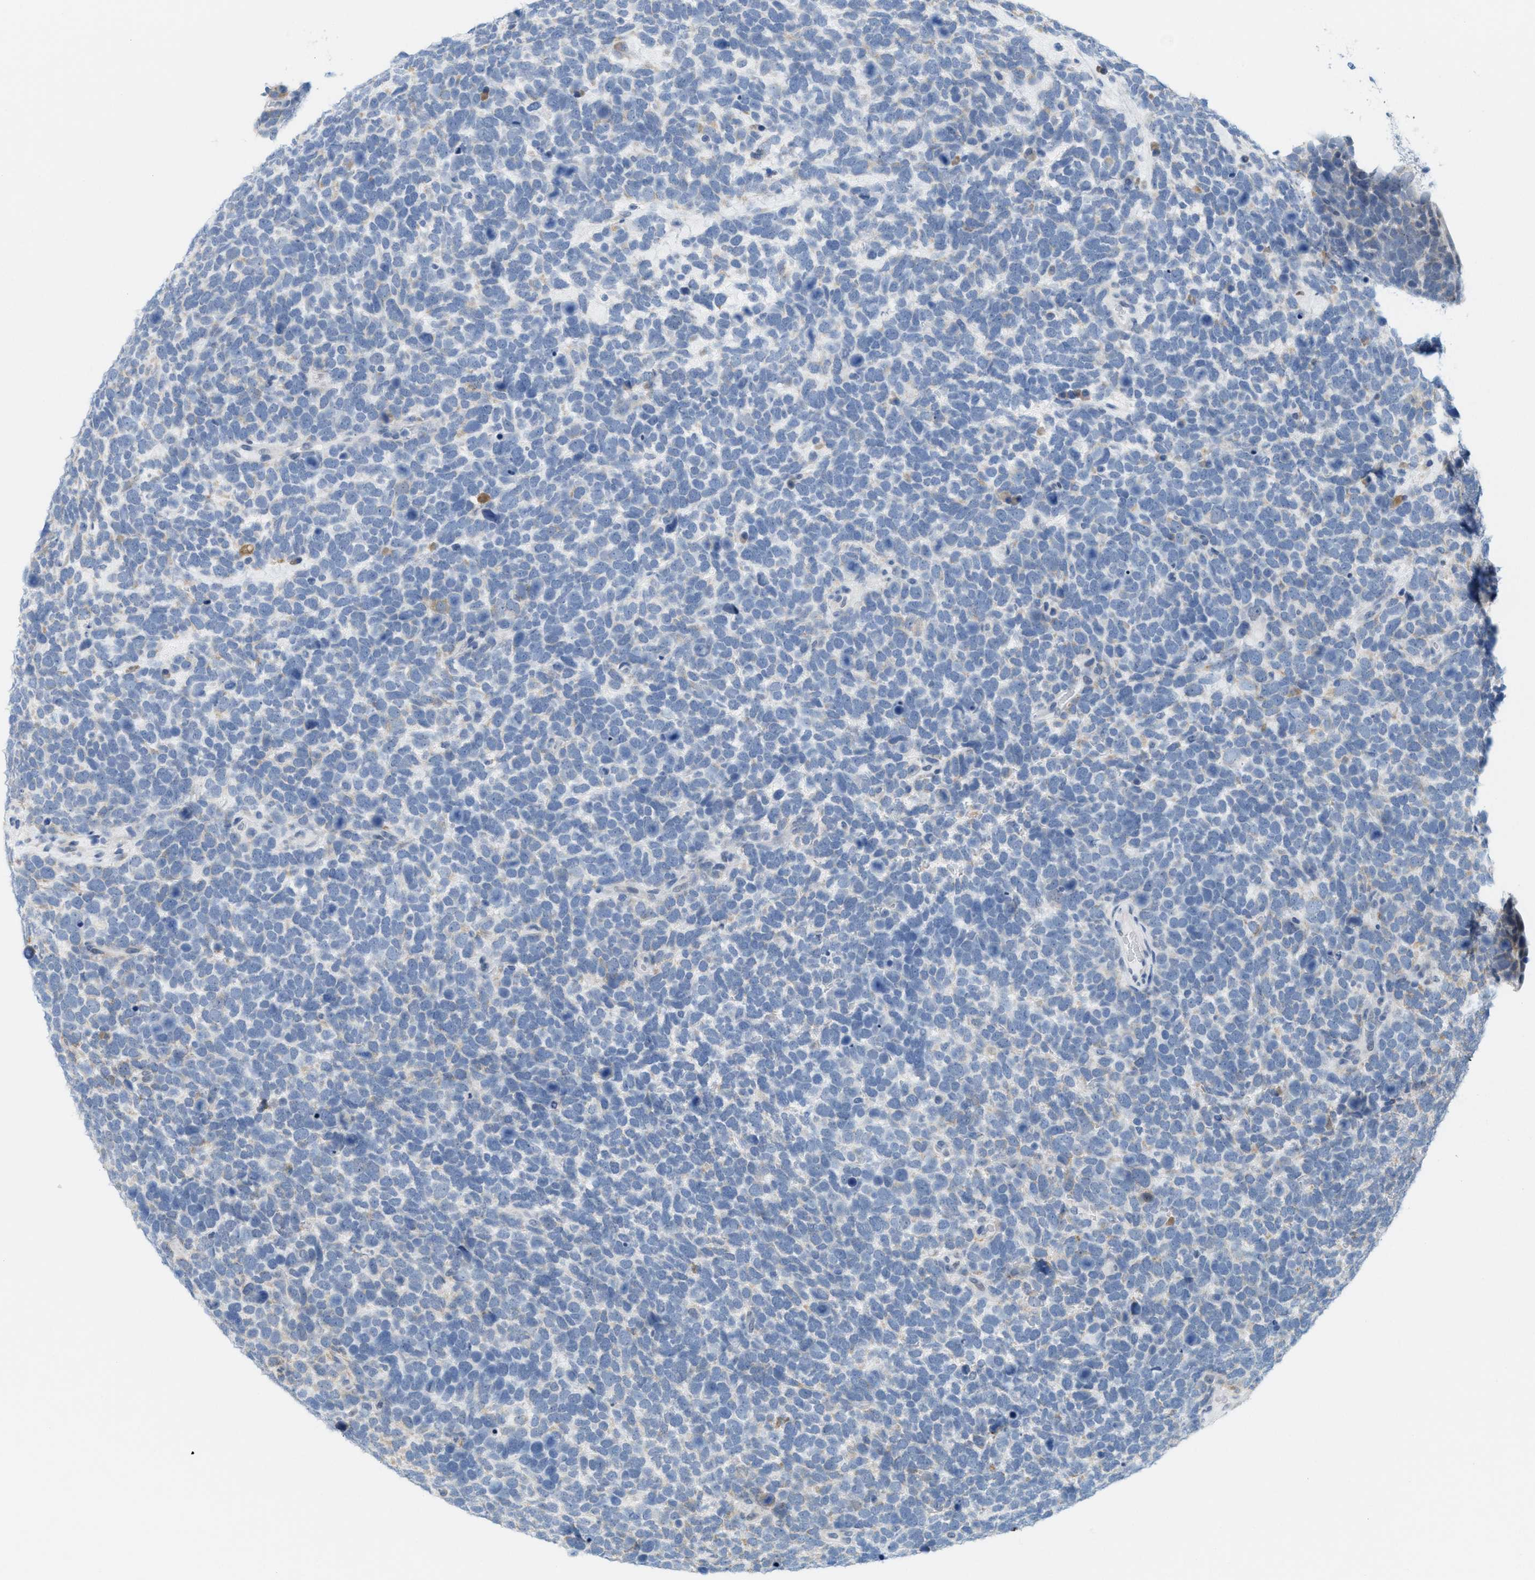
{"staining": {"intensity": "negative", "quantity": "none", "location": "none"}, "tissue": "urothelial cancer", "cell_type": "Tumor cells", "image_type": "cancer", "snomed": [{"axis": "morphology", "description": "Urothelial carcinoma, High grade"}, {"axis": "topography", "description": "Urinary bladder"}], "caption": "This is an immunohistochemistry (IHC) image of urothelial cancer. There is no expression in tumor cells.", "gene": "KIFC3", "patient": {"sex": "female", "age": 82}}